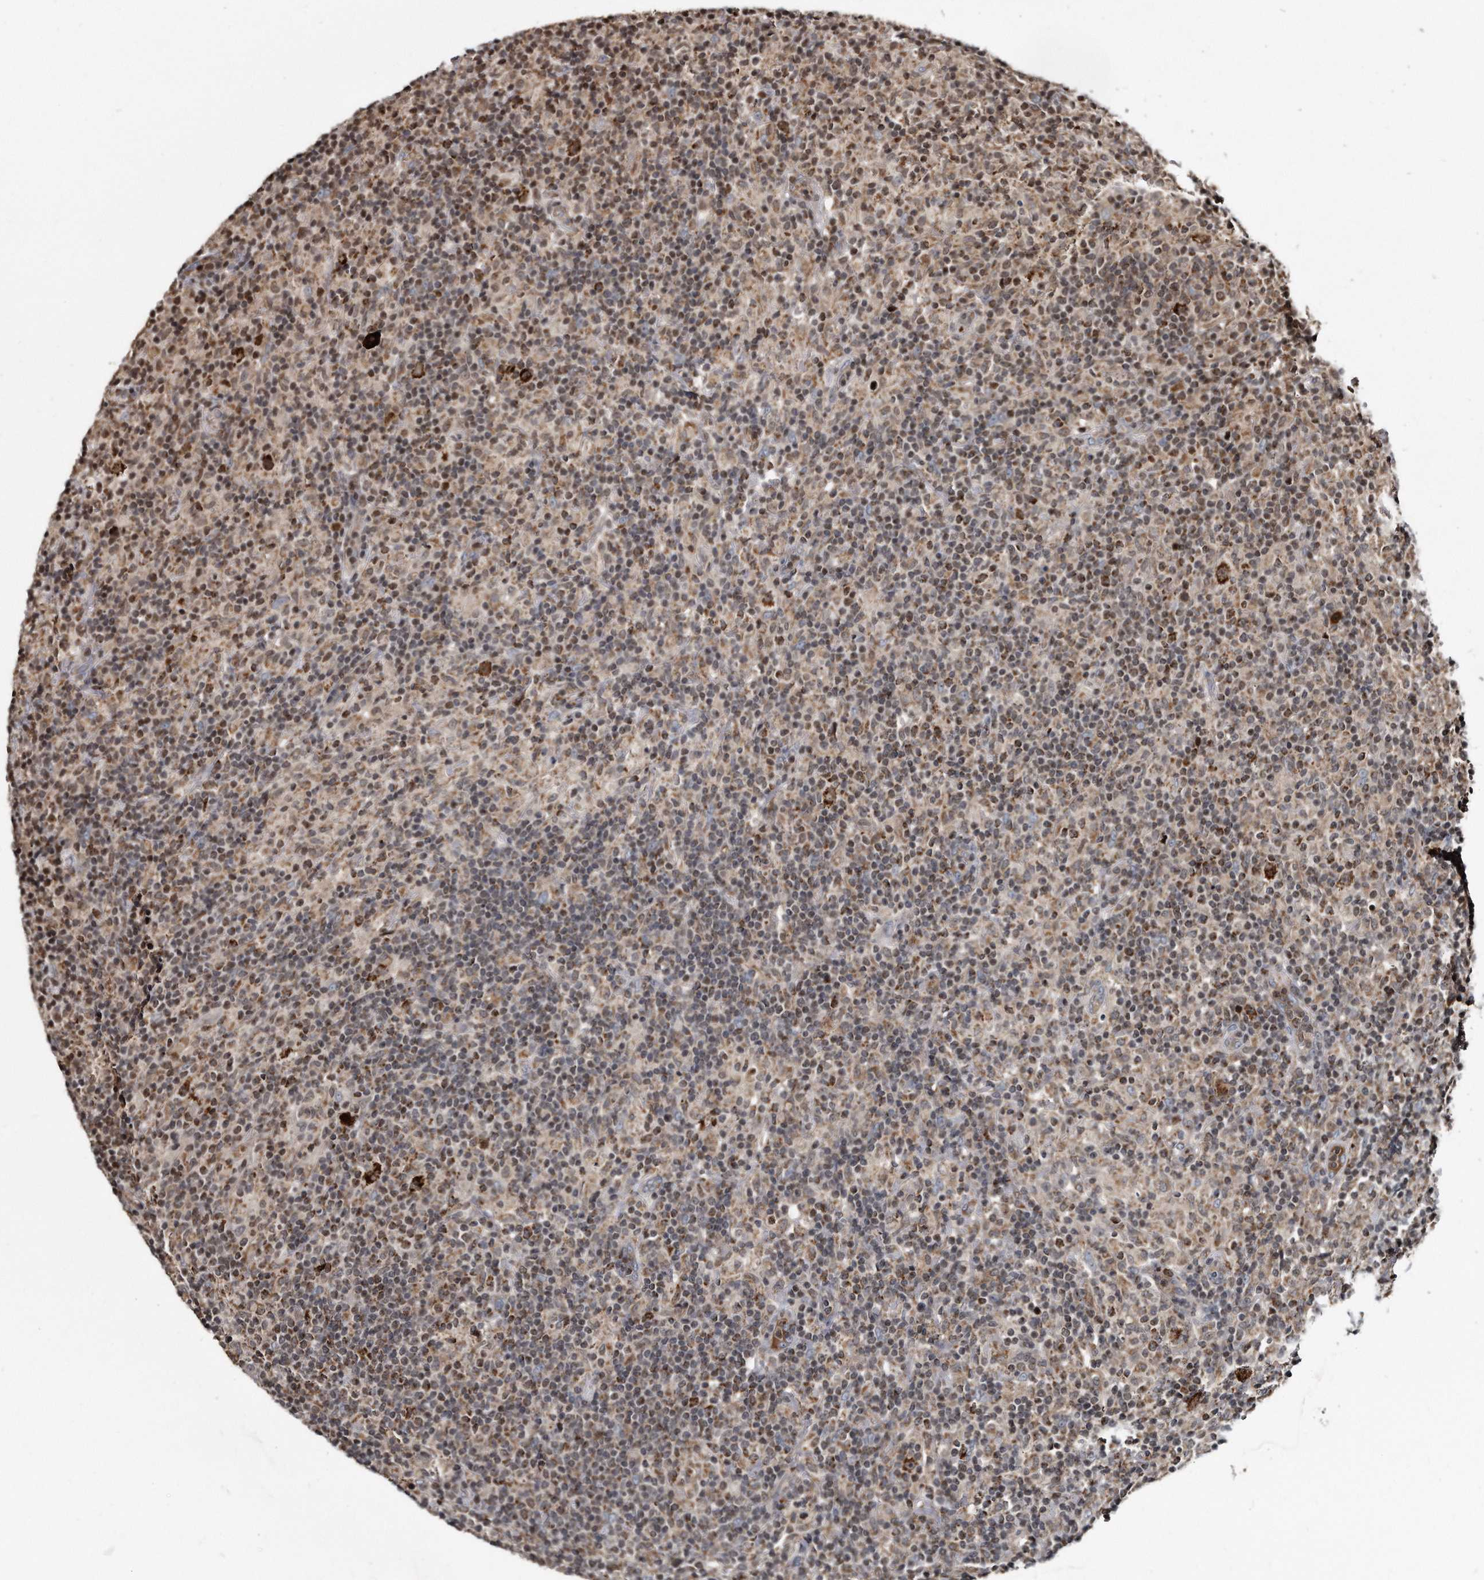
{"staining": {"intensity": "strong", "quantity": ">75%", "location": "cytoplasmic/membranous"}, "tissue": "lymphoma", "cell_type": "Tumor cells", "image_type": "cancer", "snomed": [{"axis": "morphology", "description": "Hodgkin's disease, NOS"}, {"axis": "topography", "description": "Lymph node"}], "caption": "Lymphoma stained with IHC exhibits strong cytoplasmic/membranous staining in about >75% of tumor cells. (Brightfield microscopy of DAB IHC at high magnification).", "gene": "FAM136A", "patient": {"sex": "male", "age": 70}}